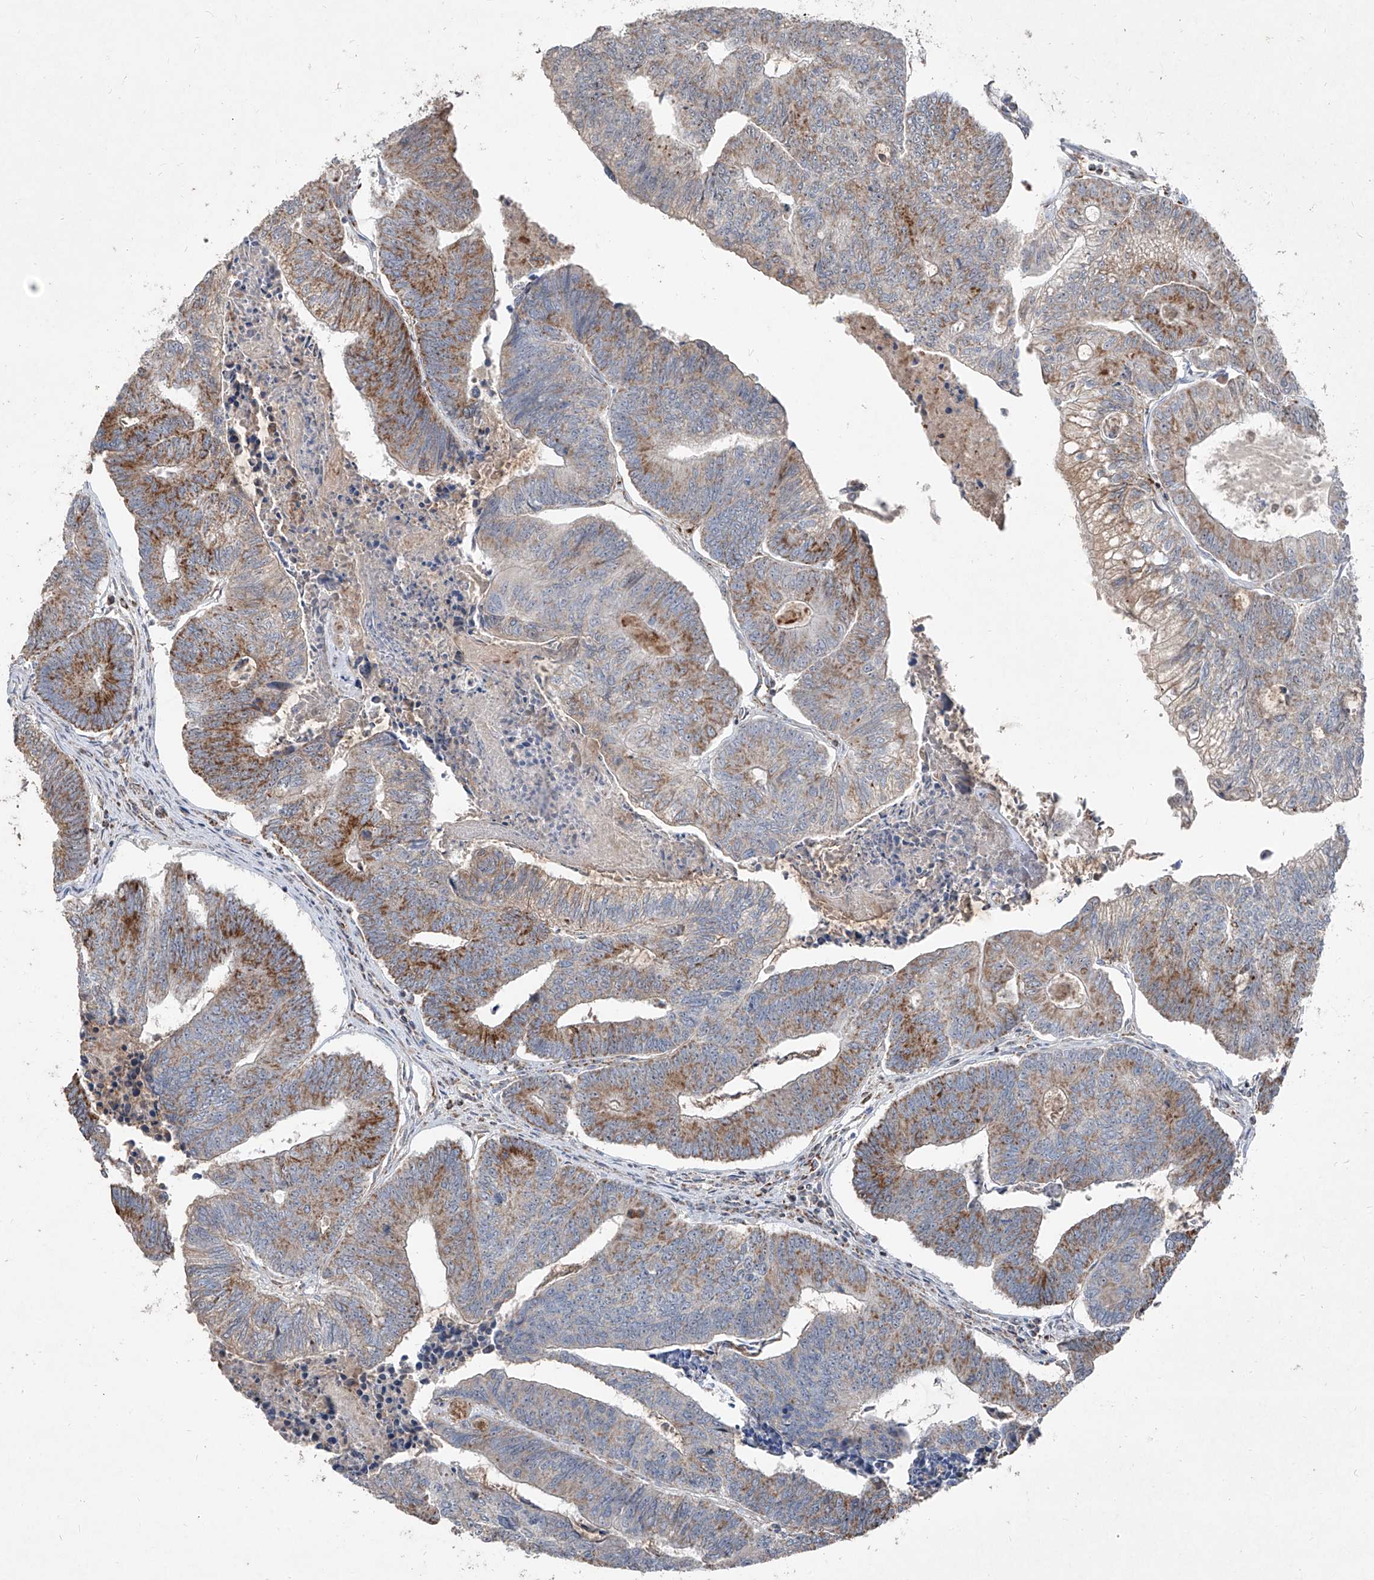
{"staining": {"intensity": "moderate", "quantity": "25%-75%", "location": "cytoplasmic/membranous"}, "tissue": "colorectal cancer", "cell_type": "Tumor cells", "image_type": "cancer", "snomed": [{"axis": "morphology", "description": "Adenocarcinoma, NOS"}, {"axis": "topography", "description": "Colon"}], "caption": "Tumor cells reveal medium levels of moderate cytoplasmic/membranous expression in about 25%-75% of cells in adenocarcinoma (colorectal). Nuclei are stained in blue.", "gene": "NDUFB3", "patient": {"sex": "female", "age": 67}}